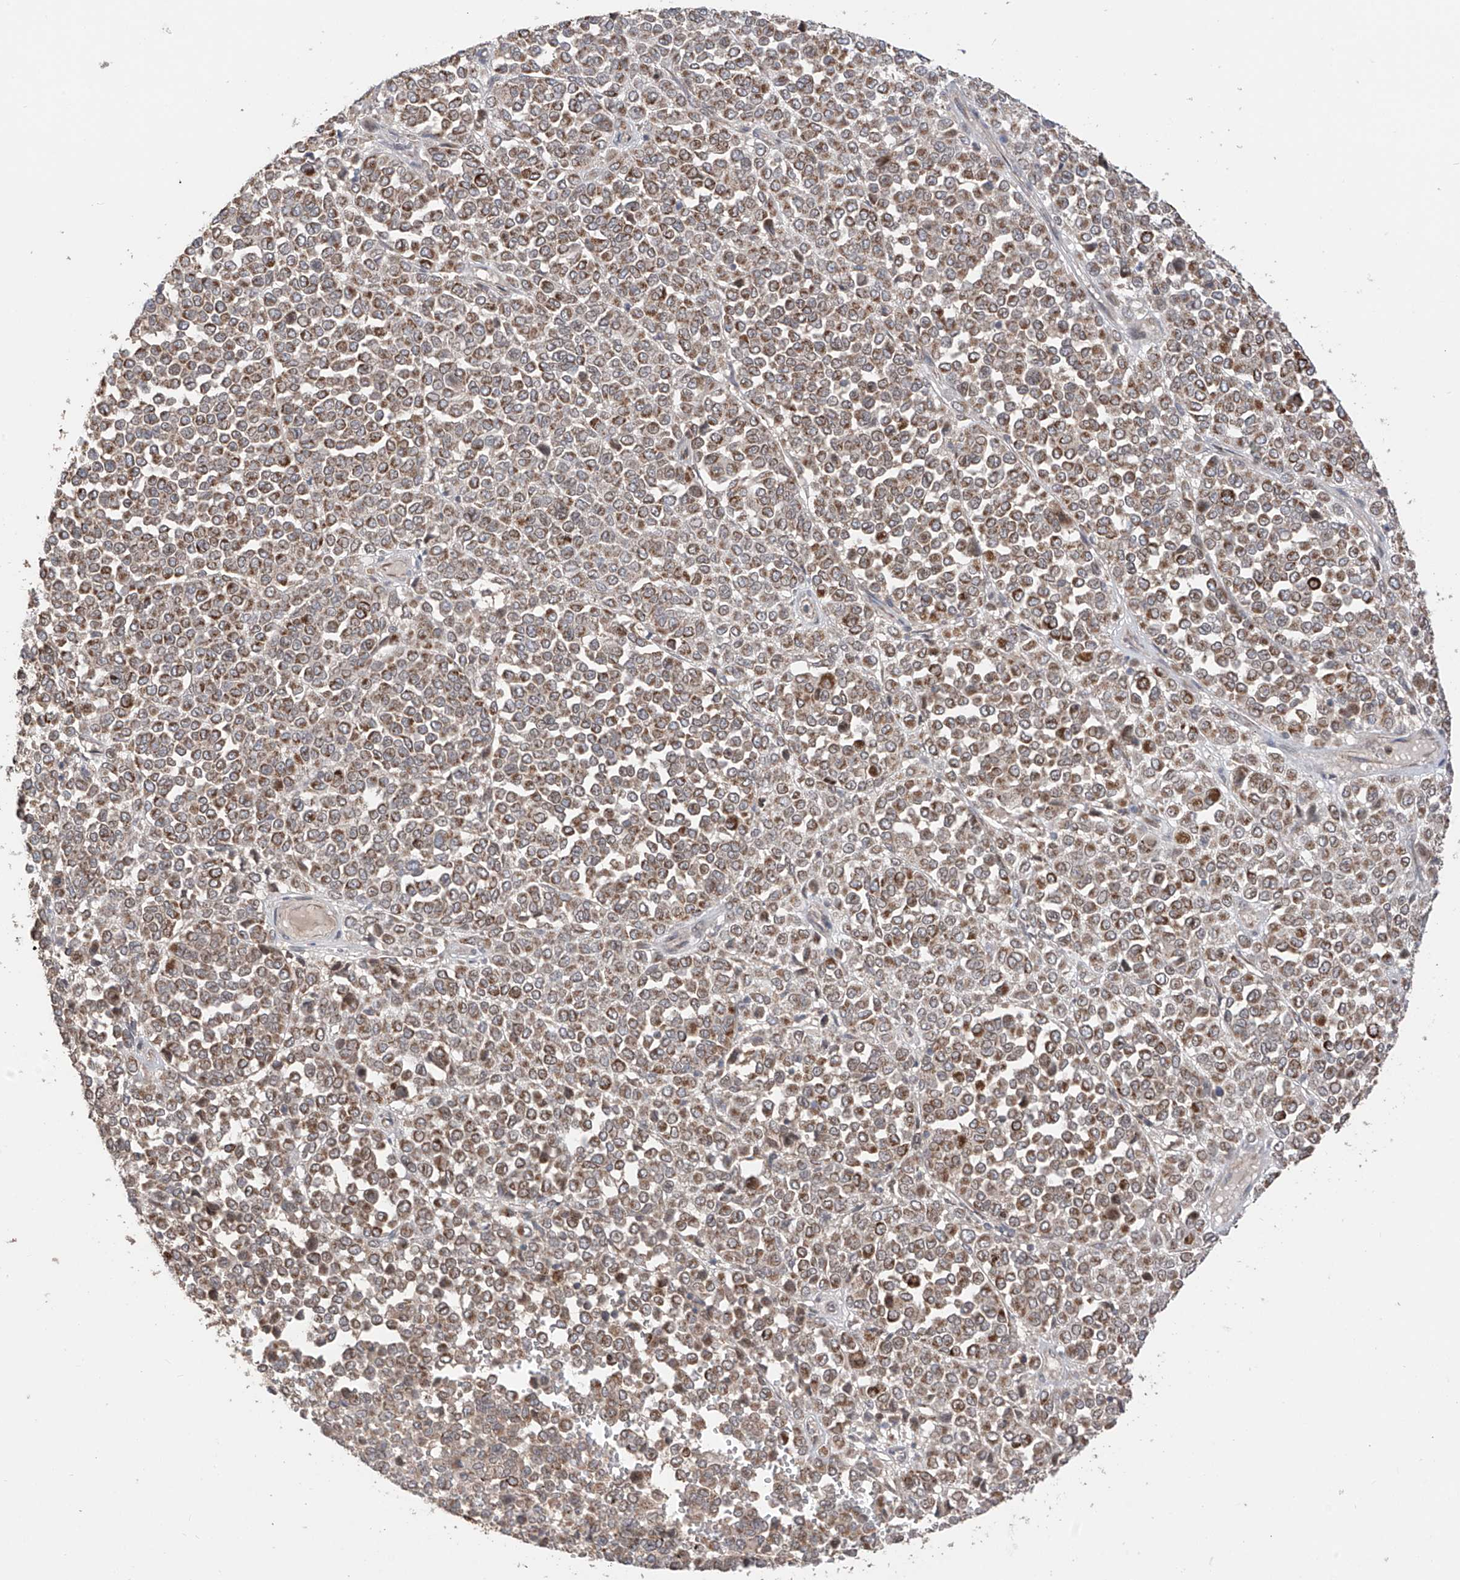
{"staining": {"intensity": "moderate", "quantity": ">75%", "location": "cytoplasmic/membranous"}, "tissue": "melanoma", "cell_type": "Tumor cells", "image_type": "cancer", "snomed": [{"axis": "morphology", "description": "Malignant melanoma, Metastatic site"}, {"axis": "topography", "description": "Pancreas"}], "caption": "A medium amount of moderate cytoplasmic/membranous positivity is appreciated in about >75% of tumor cells in malignant melanoma (metastatic site) tissue.", "gene": "AHCTF1", "patient": {"sex": "female", "age": 30}}